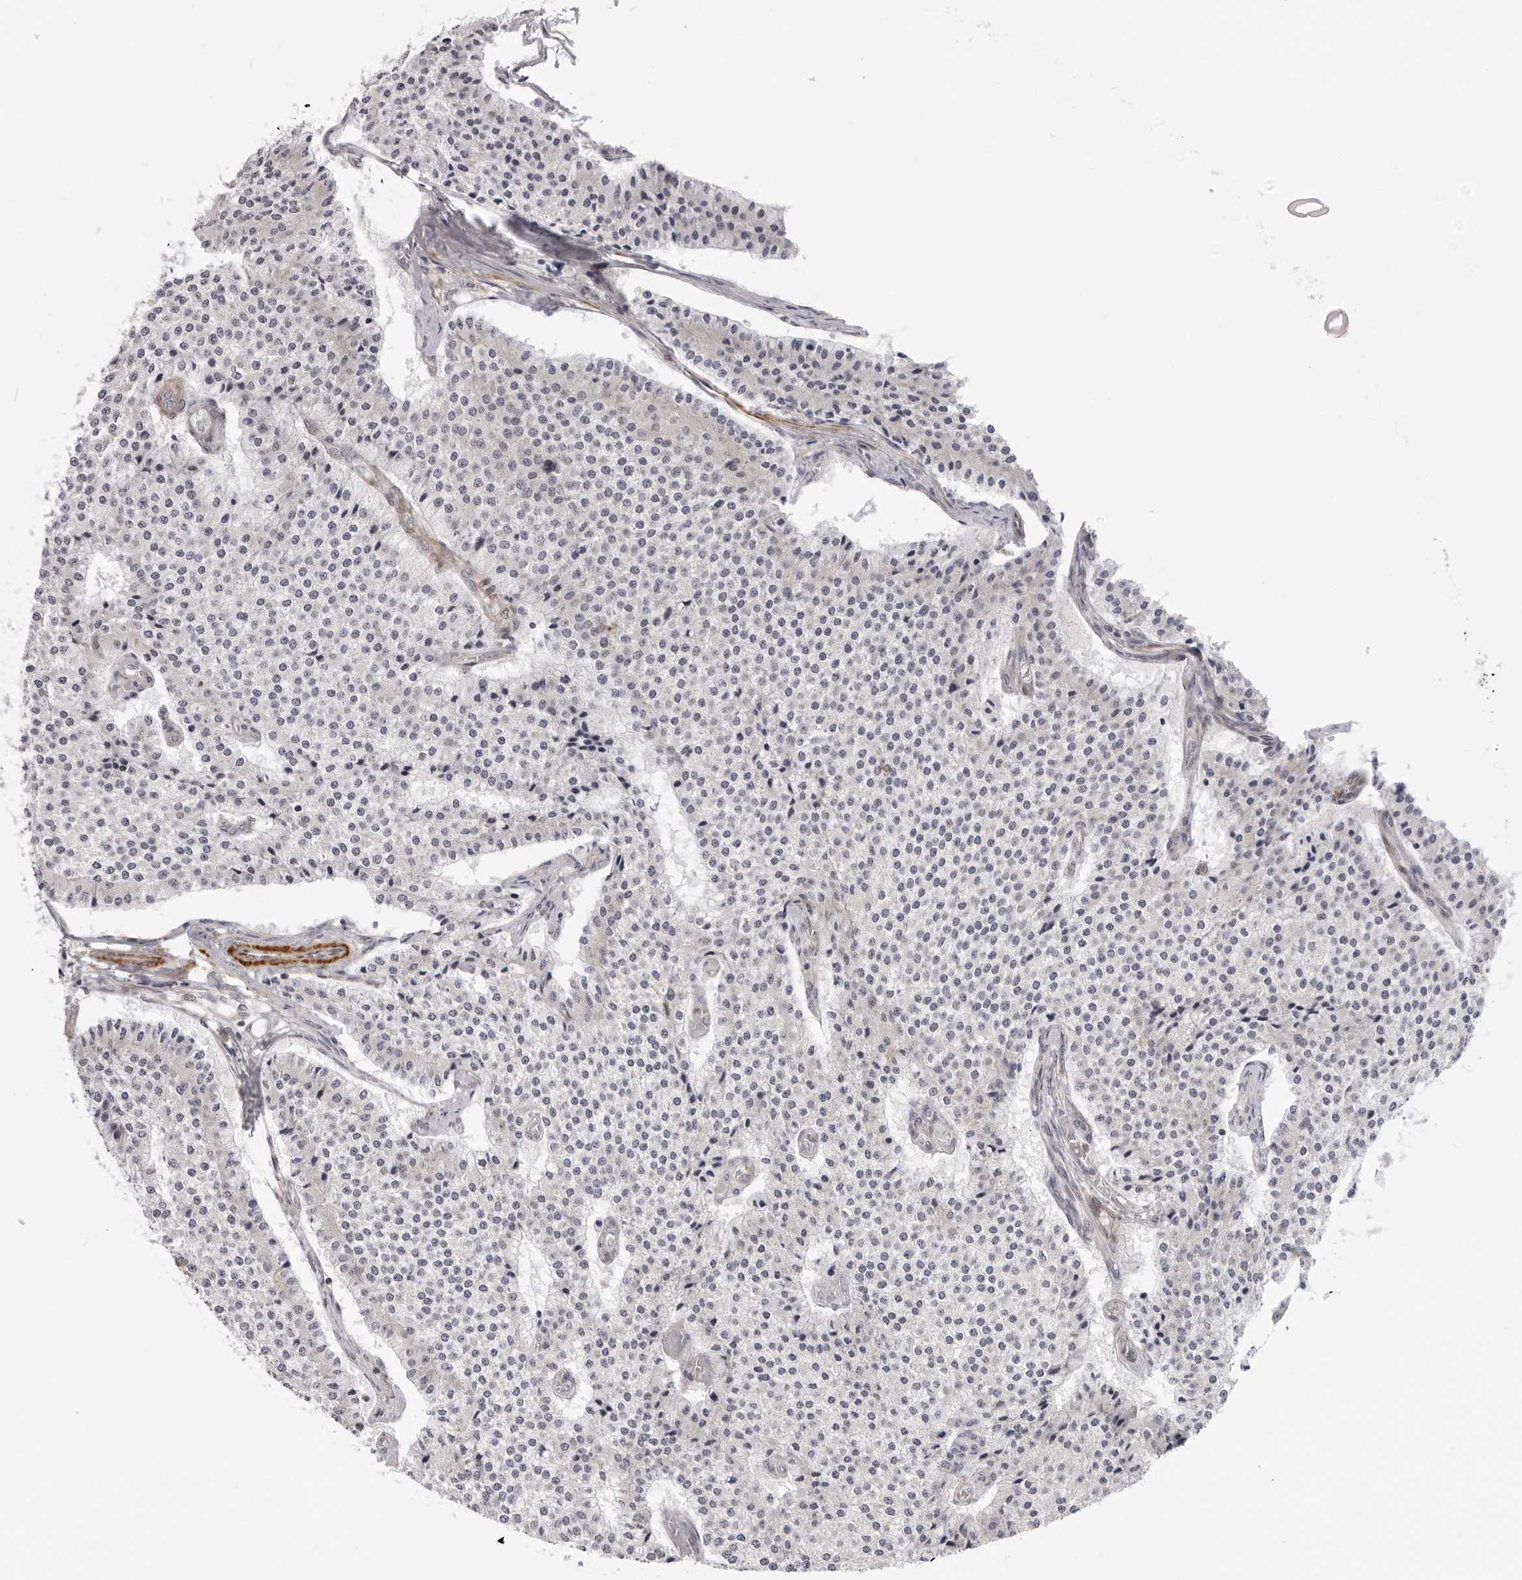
{"staining": {"intensity": "negative", "quantity": "none", "location": "none"}, "tissue": "carcinoid", "cell_type": "Tumor cells", "image_type": "cancer", "snomed": [{"axis": "morphology", "description": "Carcinoid, malignant, NOS"}, {"axis": "topography", "description": "Colon"}], "caption": "Tumor cells show no significant positivity in carcinoid.", "gene": "SRGAP2", "patient": {"sex": "female", "age": 52}}